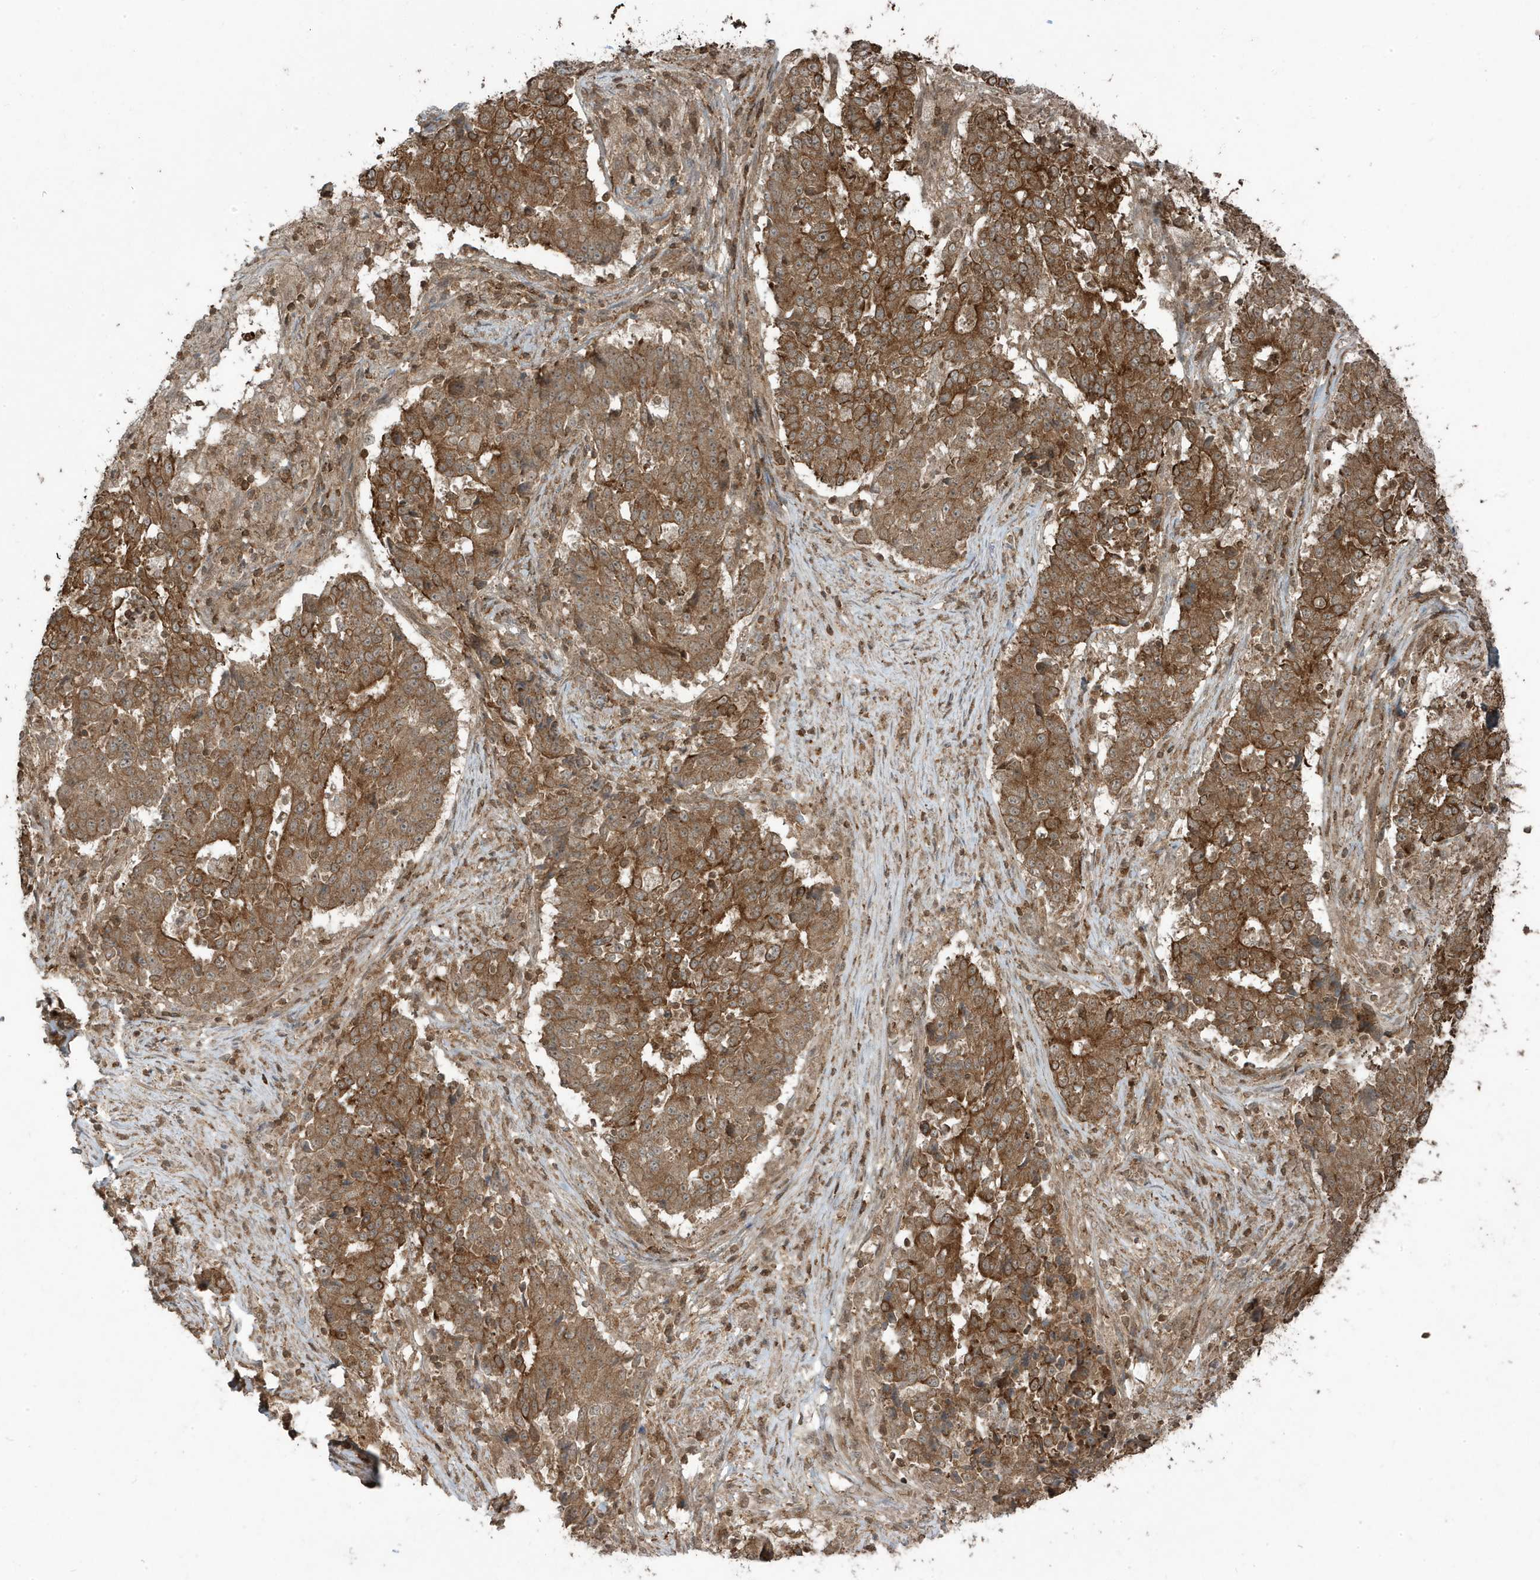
{"staining": {"intensity": "moderate", "quantity": ">75%", "location": "cytoplasmic/membranous"}, "tissue": "stomach cancer", "cell_type": "Tumor cells", "image_type": "cancer", "snomed": [{"axis": "morphology", "description": "Adenocarcinoma, NOS"}, {"axis": "topography", "description": "Stomach"}], "caption": "Protein staining of stomach cancer tissue demonstrates moderate cytoplasmic/membranous expression in about >75% of tumor cells.", "gene": "ASAP1", "patient": {"sex": "male", "age": 59}}